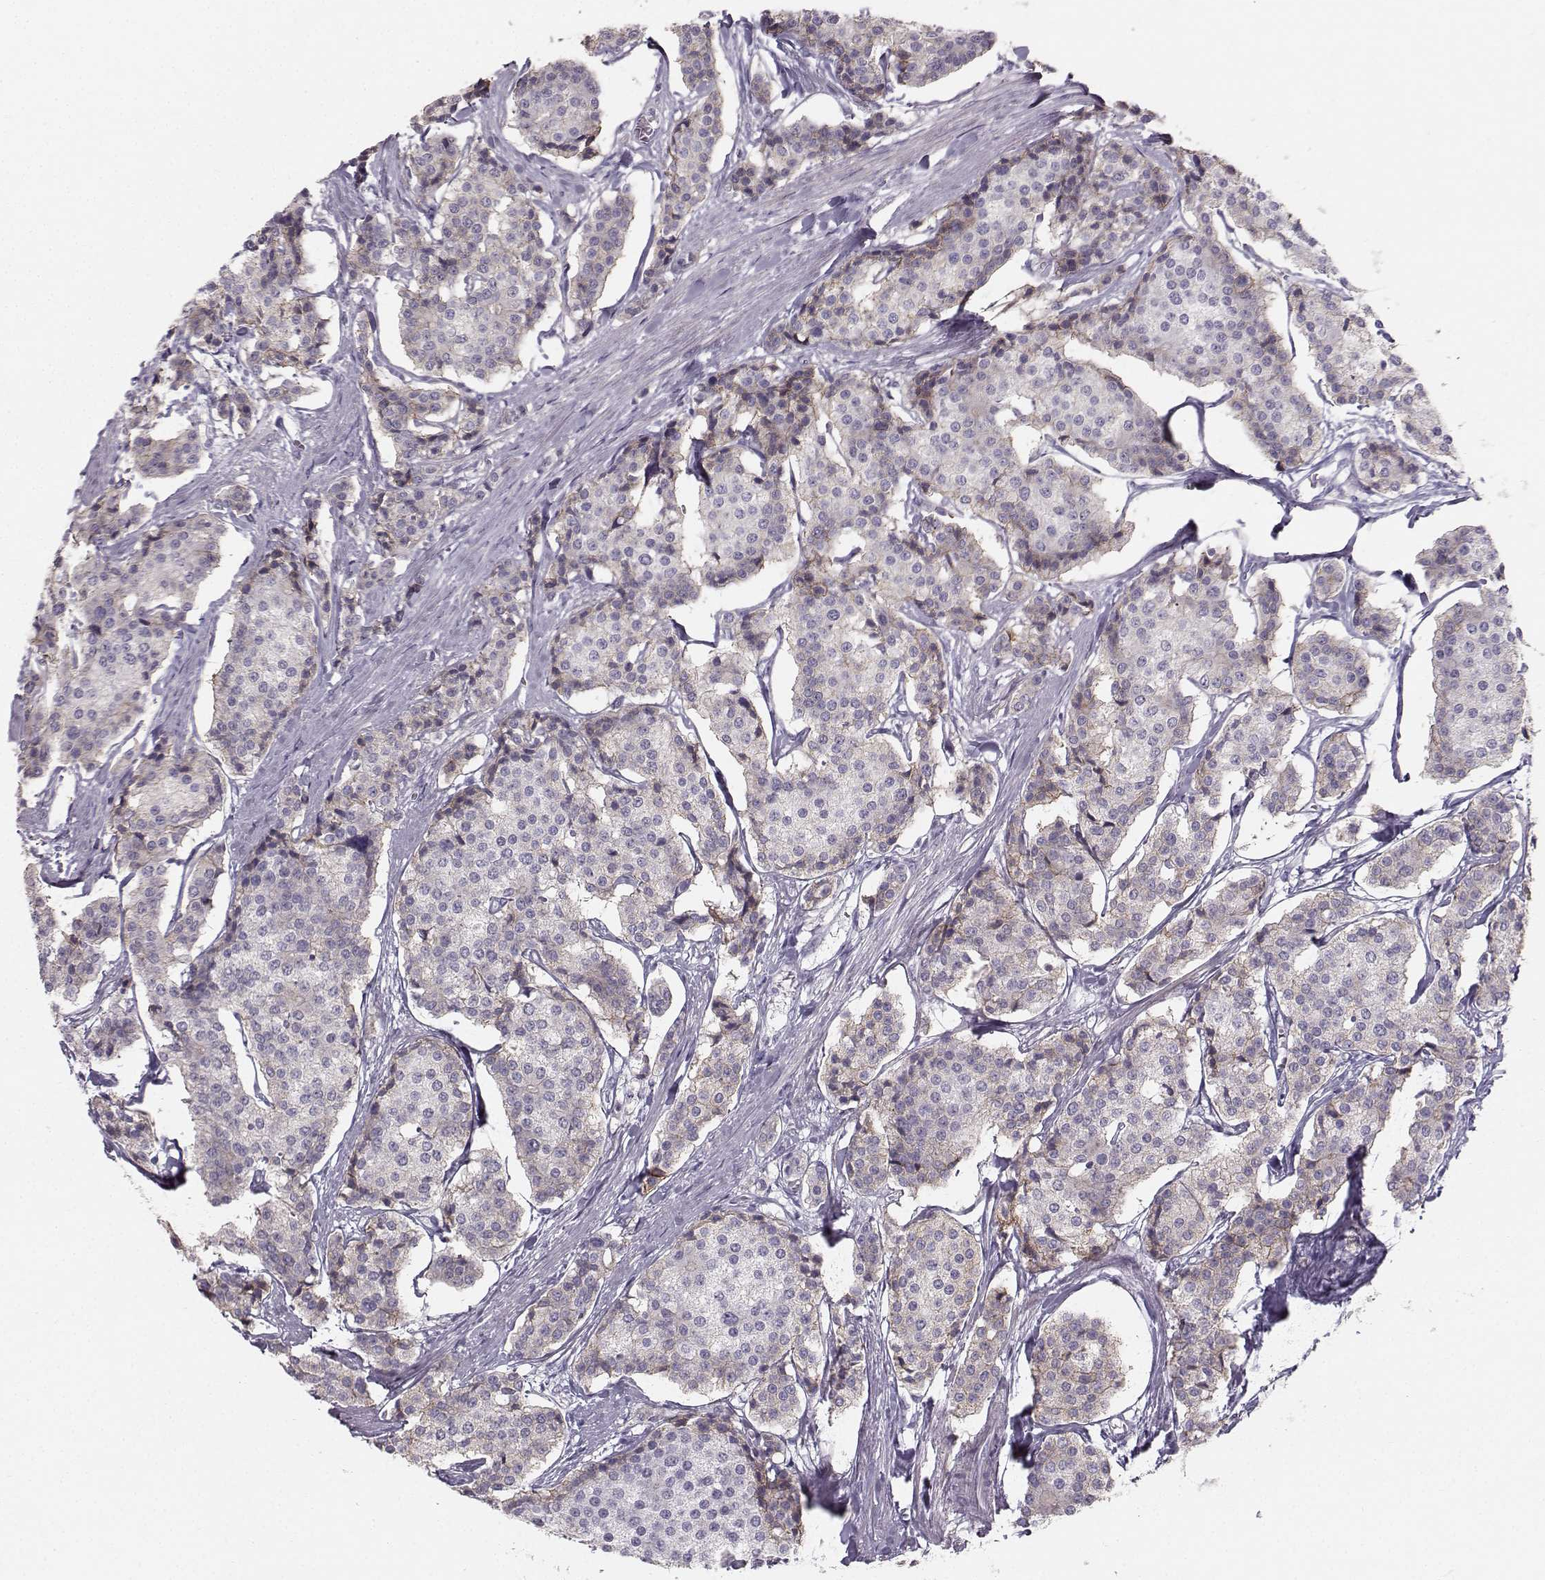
{"staining": {"intensity": "moderate", "quantity": "<25%", "location": "cytoplasmic/membranous"}, "tissue": "carcinoid", "cell_type": "Tumor cells", "image_type": "cancer", "snomed": [{"axis": "morphology", "description": "Carcinoid, malignant, NOS"}, {"axis": "topography", "description": "Small intestine"}], "caption": "Immunohistochemical staining of human malignant carcinoid exhibits low levels of moderate cytoplasmic/membranous protein positivity in approximately <25% of tumor cells.", "gene": "CASR", "patient": {"sex": "female", "age": 65}}